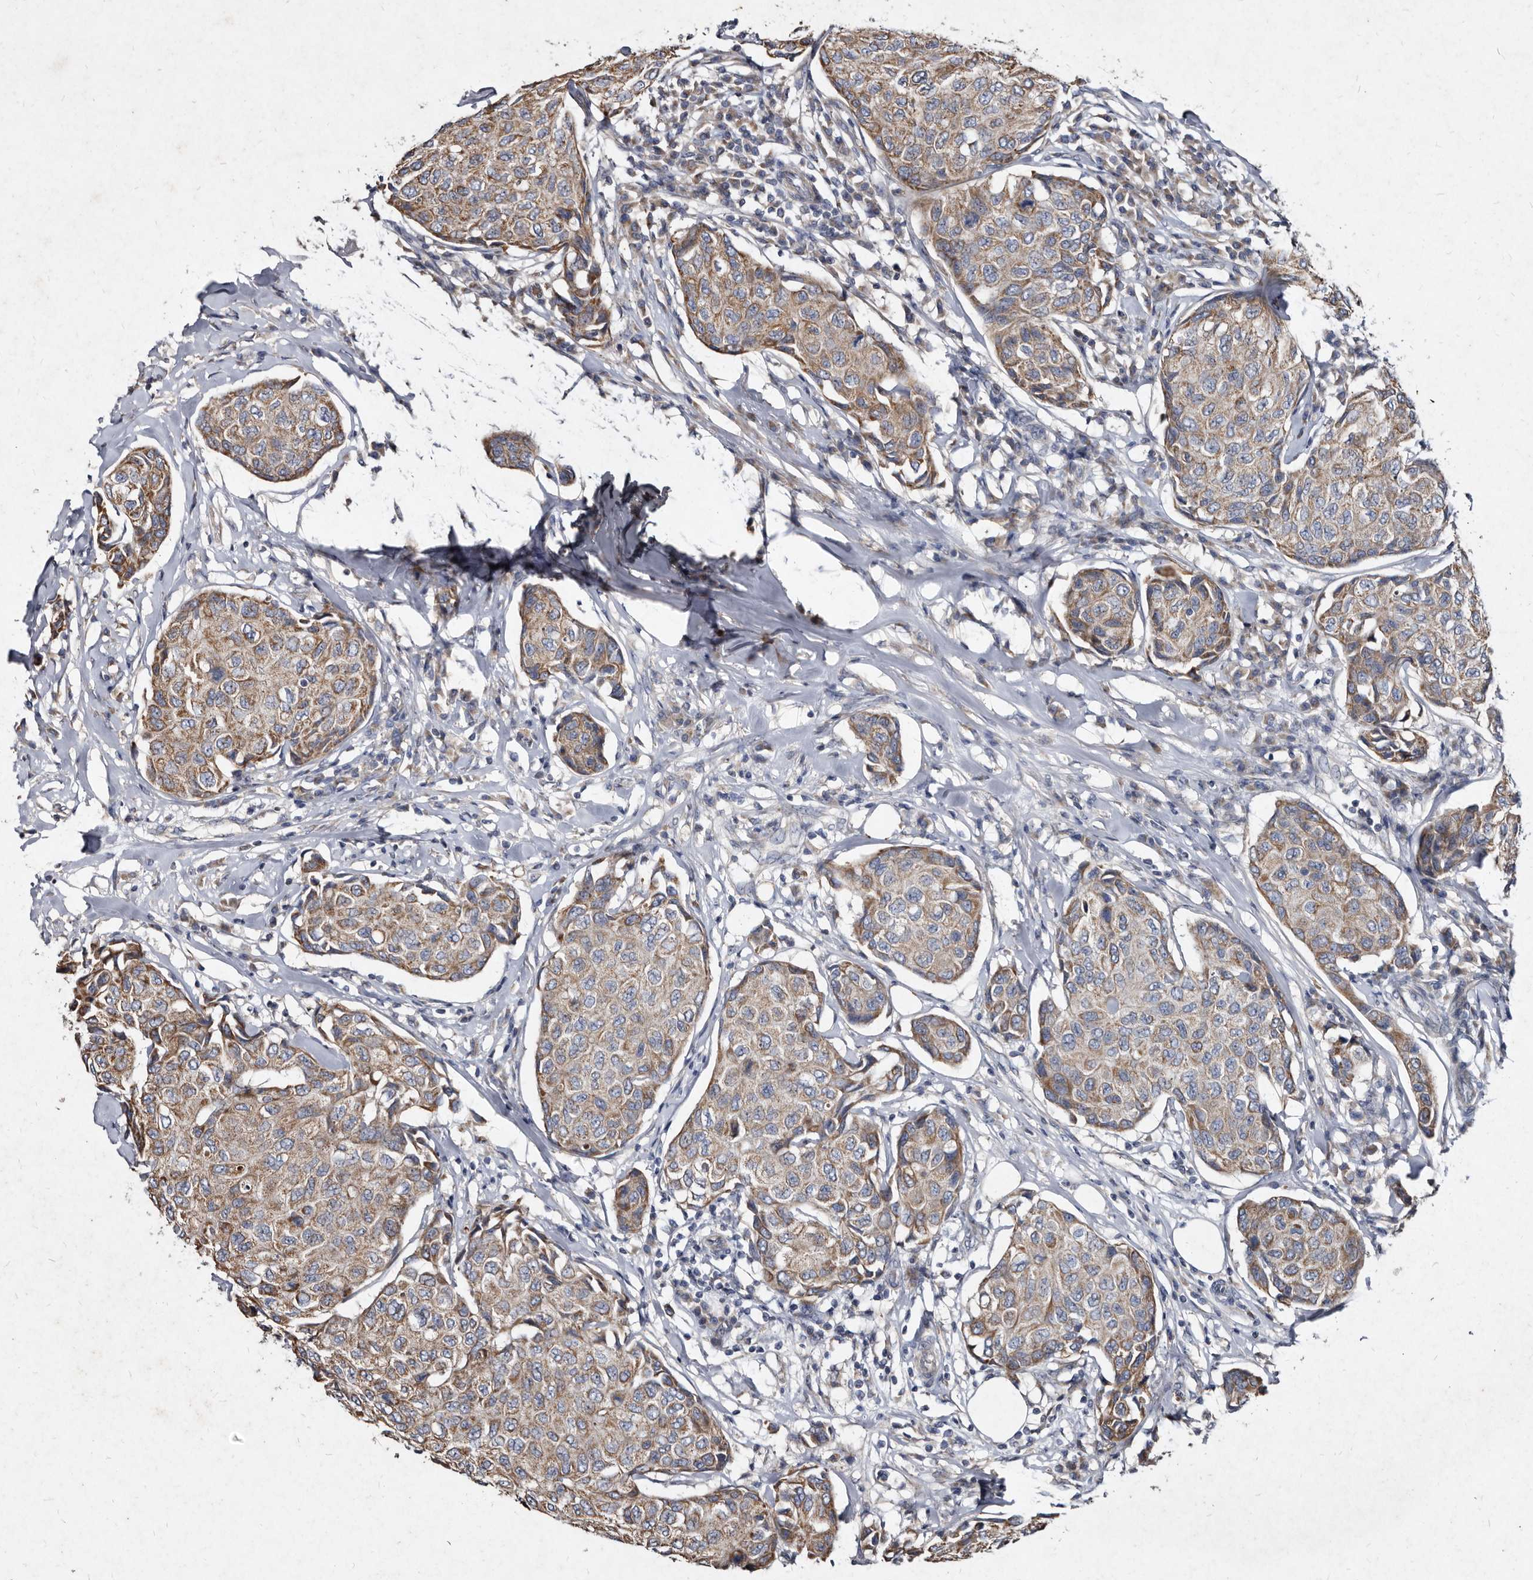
{"staining": {"intensity": "moderate", "quantity": ">75%", "location": "cytoplasmic/membranous"}, "tissue": "breast cancer", "cell_type": "Tumor cells", "image_type": "cancer", "snomed": [{"axis": "morphology", "description": "Duct carcinoma"}, {"axis": "topography", "description": "Breast"}], "caption": "About >75% of tumor cells in breast invasive ductal carcinoma reveal moderate cytoplasmic/membranous protein staining as visualized by brown immunohistochemical staining.", "gene": "YPEL3", "patient": {"sex": "female", "age": 80}}